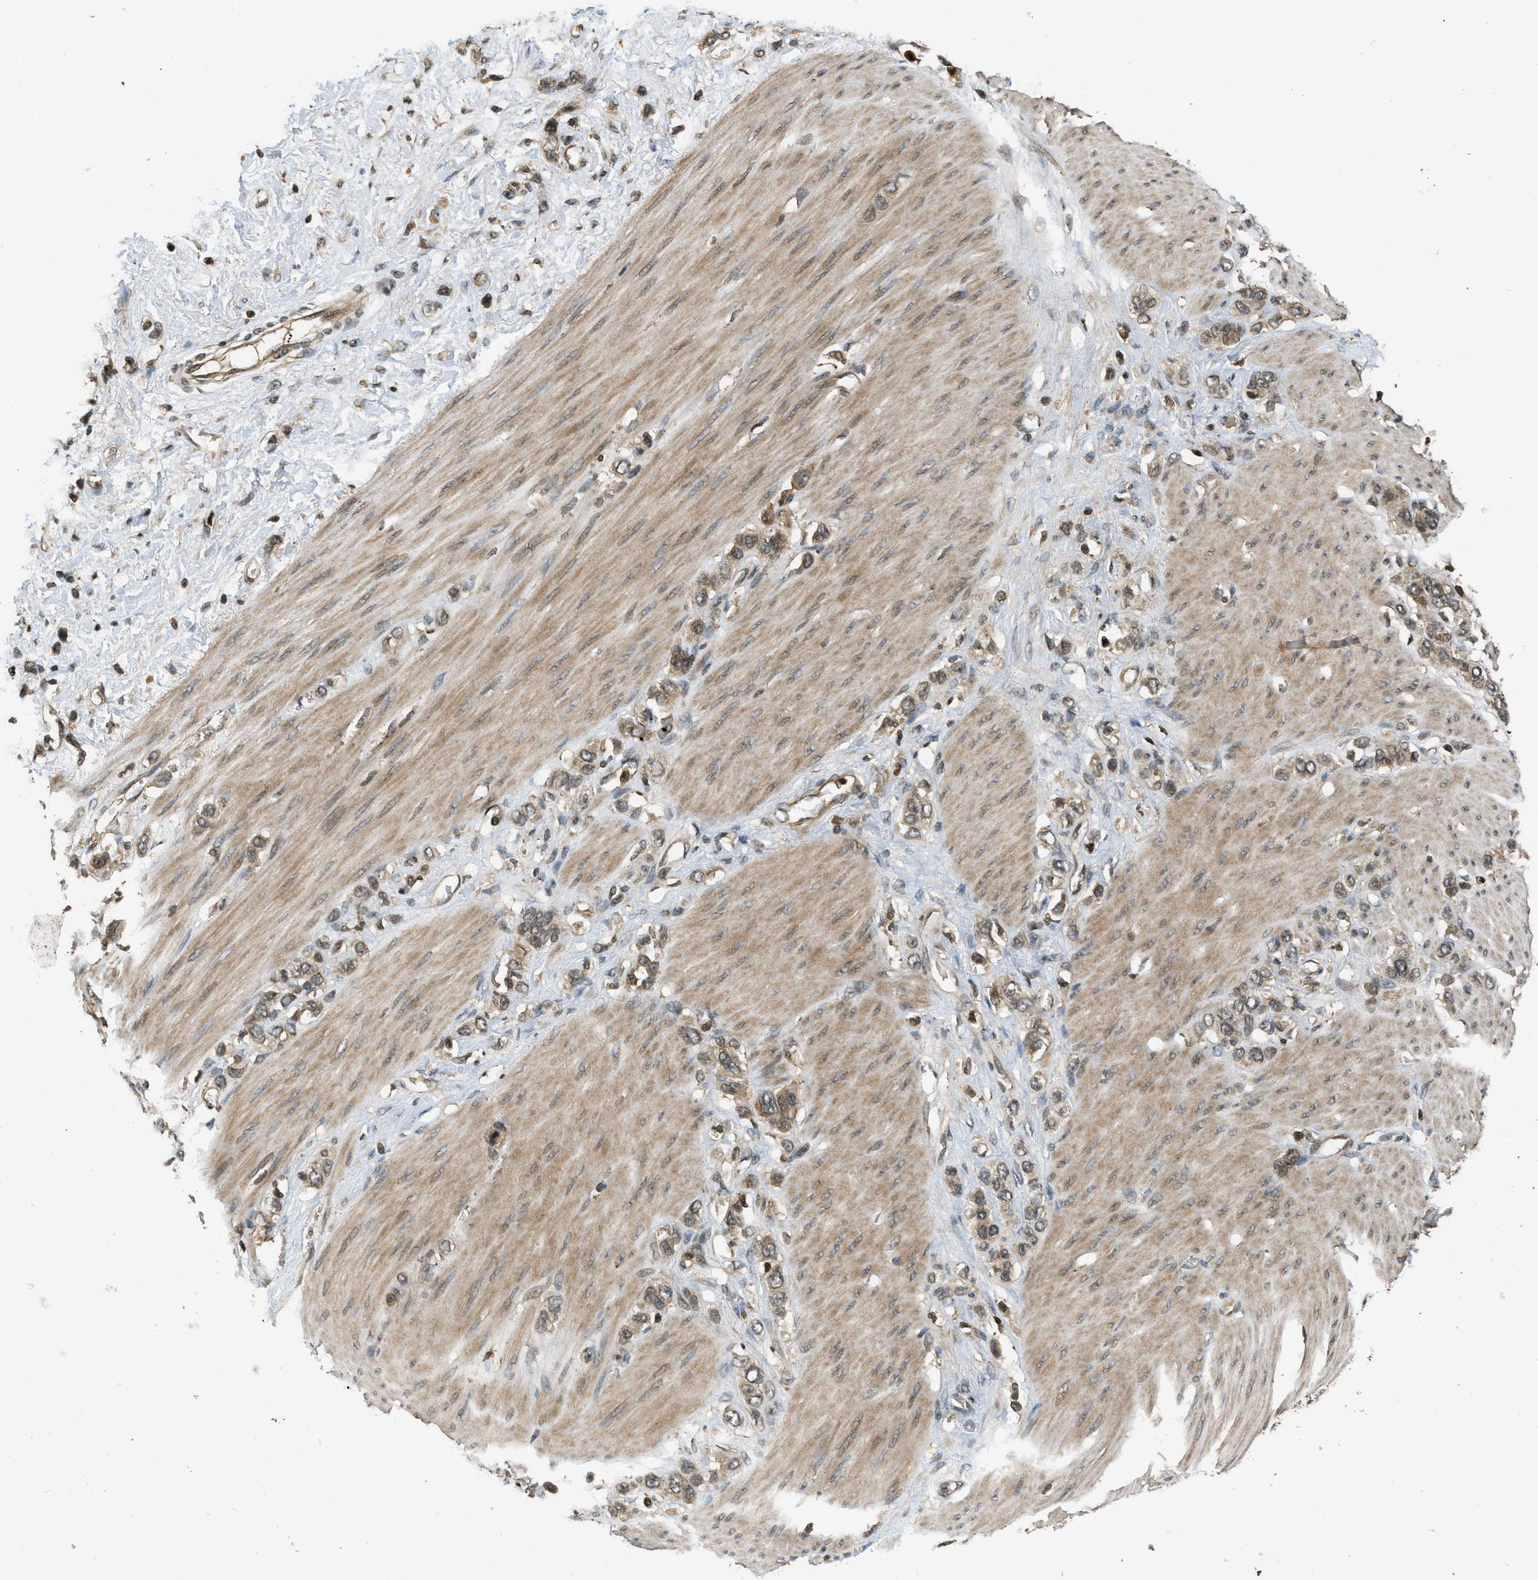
{"staining": {"intensity": "moderate", "quantity": ">75%", "location": "cytoplasmic/membranous"}, "tissue": "stomach cancer", "cell_type": "Tumor cells", "image_type": "cancer", "snomed": [{"axis": "morphology", "description": "Adenocarcinoma, NOS"}, {"axis": "morphology", "description": "Adenocarcinoma, High grade"}, {"axis": "topography", "description": "Stomach, upper"}, {"axis": "topography", "description": "Stomach, lower"}], "caption": "The micrograph exhibits staining of stomach cancer, revealing moderate cytoplasmic/membranous protein expression (brown color) within tumor cells.", "gene": "ATG7", "patient": {"sex": "female", "age": 65}}